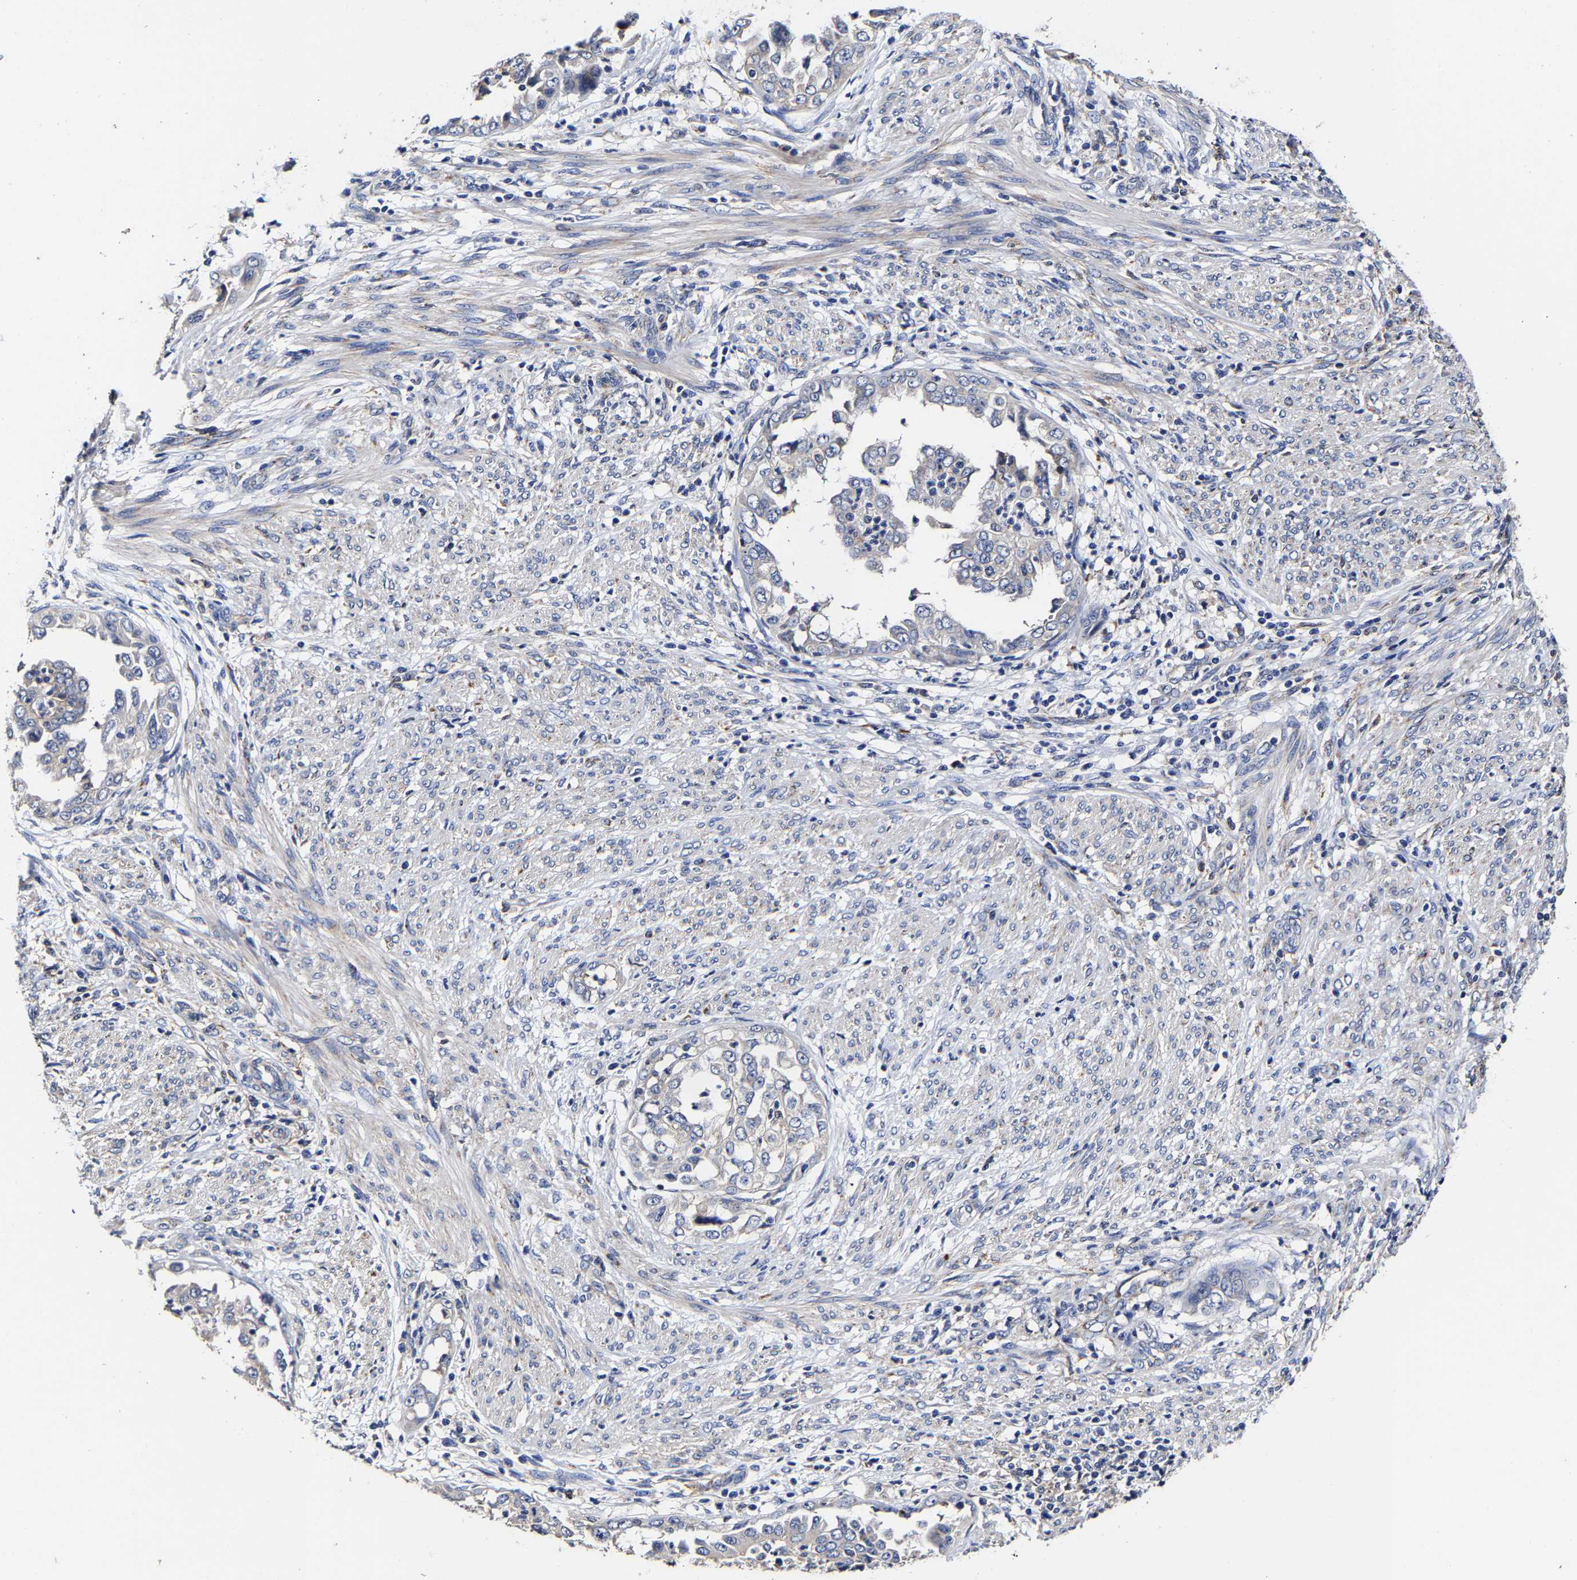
{"staining": {"intensity": "negative", "quantity": "none", "location": "none"}, "tissue": "endometrial cancer", "cell_type": "Tumor cells", "image_type": "cancer", "snomed": [{"axis": "morphology", "description": "Adenocarcinoma, NOS"}, {"axis": "topography", "description": "Endometrium"}], "caption": "Micrograph shows no significant protein staining in tumor cells of endometrial adenocarcinoma.", "gene": "AASS", "patient": {"sex": "female", "age": 85}}